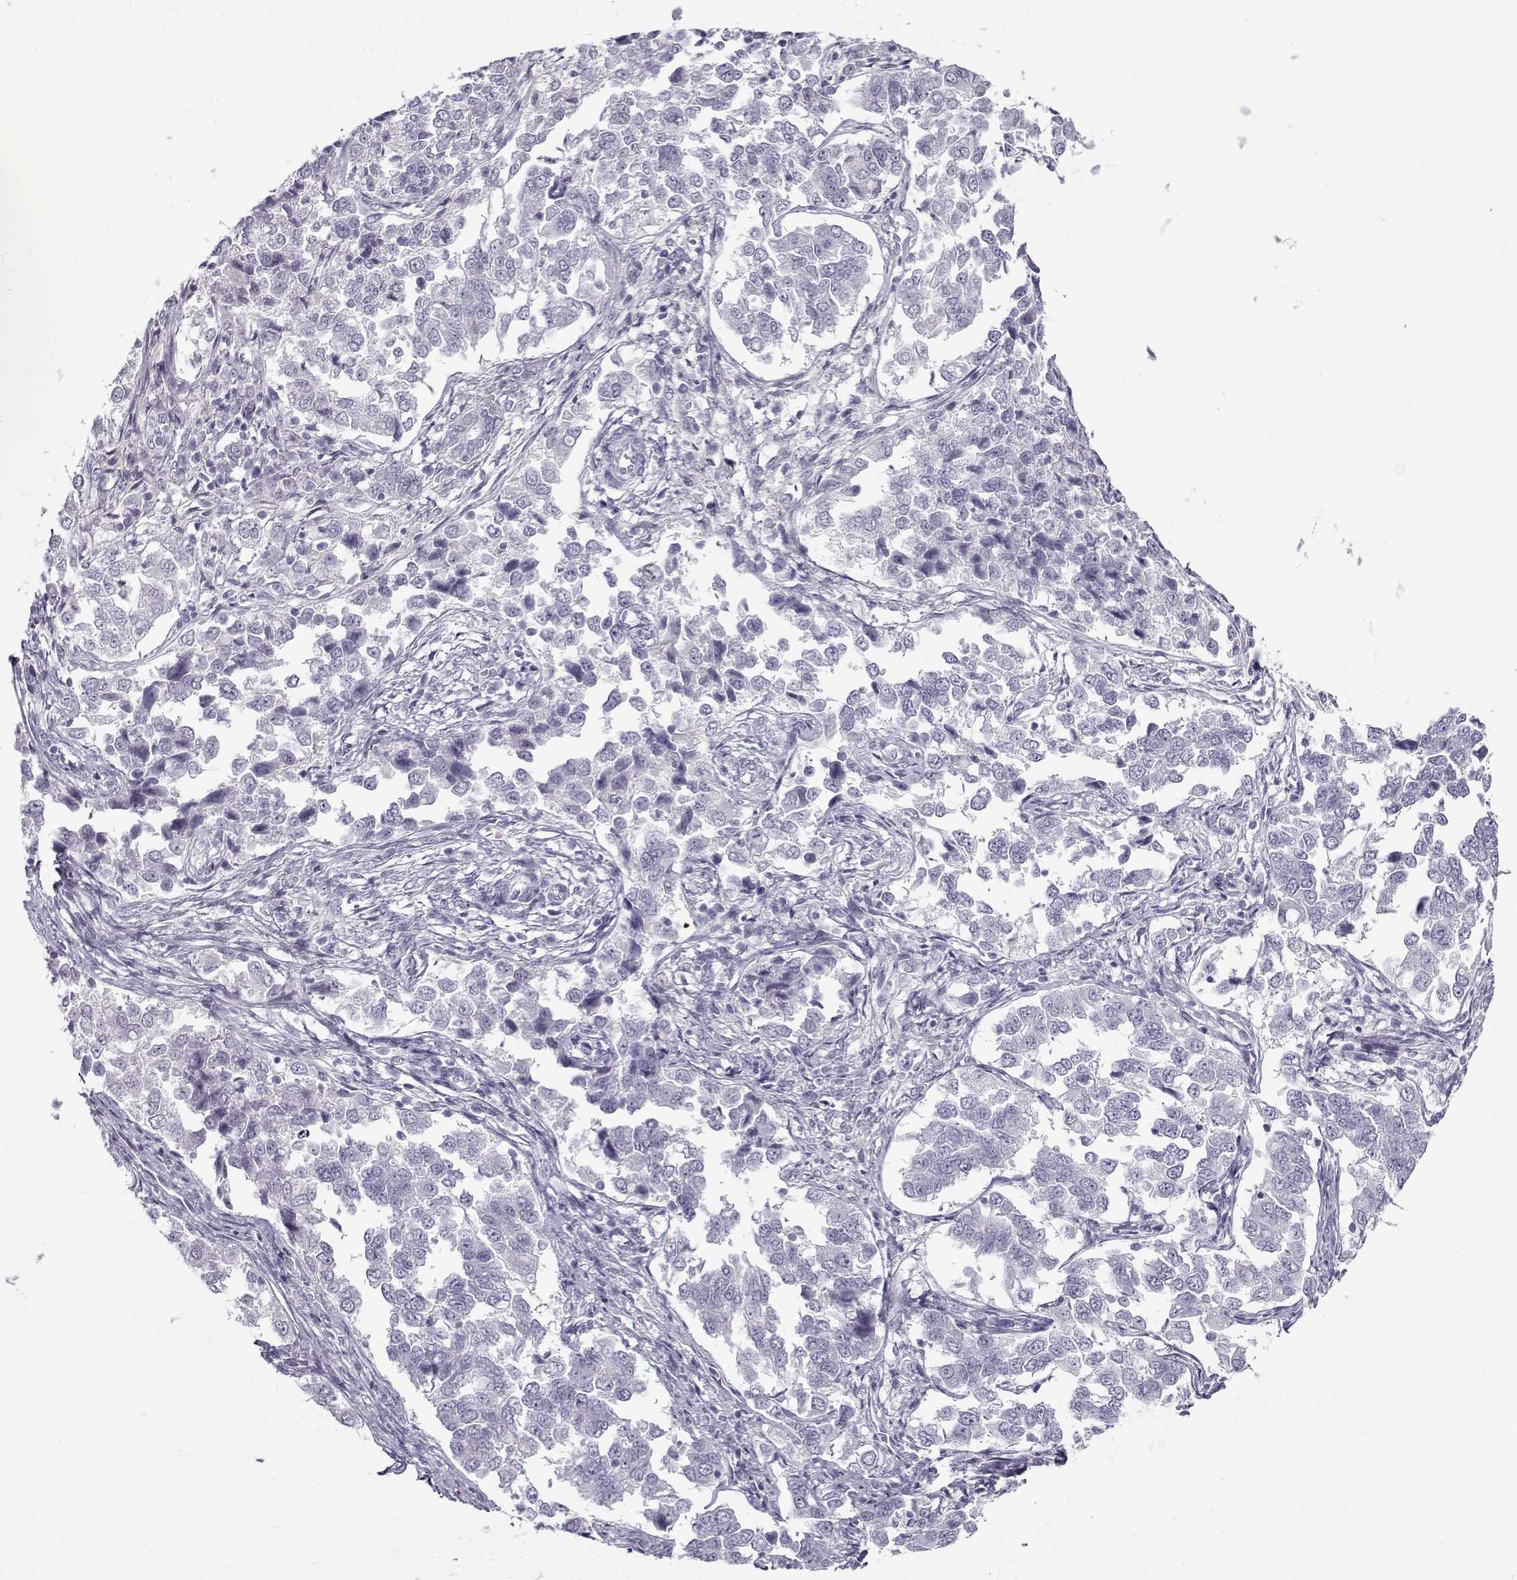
{"staining": {"intensity": "negative", "quantity": "none", "location": "none"}, "tissue": "endometrial cancer", "cell_type": "Tumor cells", "image_type": "cancer", "snomed": [{"axis": "morphology", "description": "Adenocarcinoma, NOS"}, {"axis": "topography", "description": "Endometrium"}], "caption": "Immunohistochemistry (IHC) histopathology image of adenocarcinoma (endometrial) stained for a protein (brown), which exhibits no staining in tumor cells.", "gene": "GTSF1L", "patient": {"sex": "female", "age": 43}}